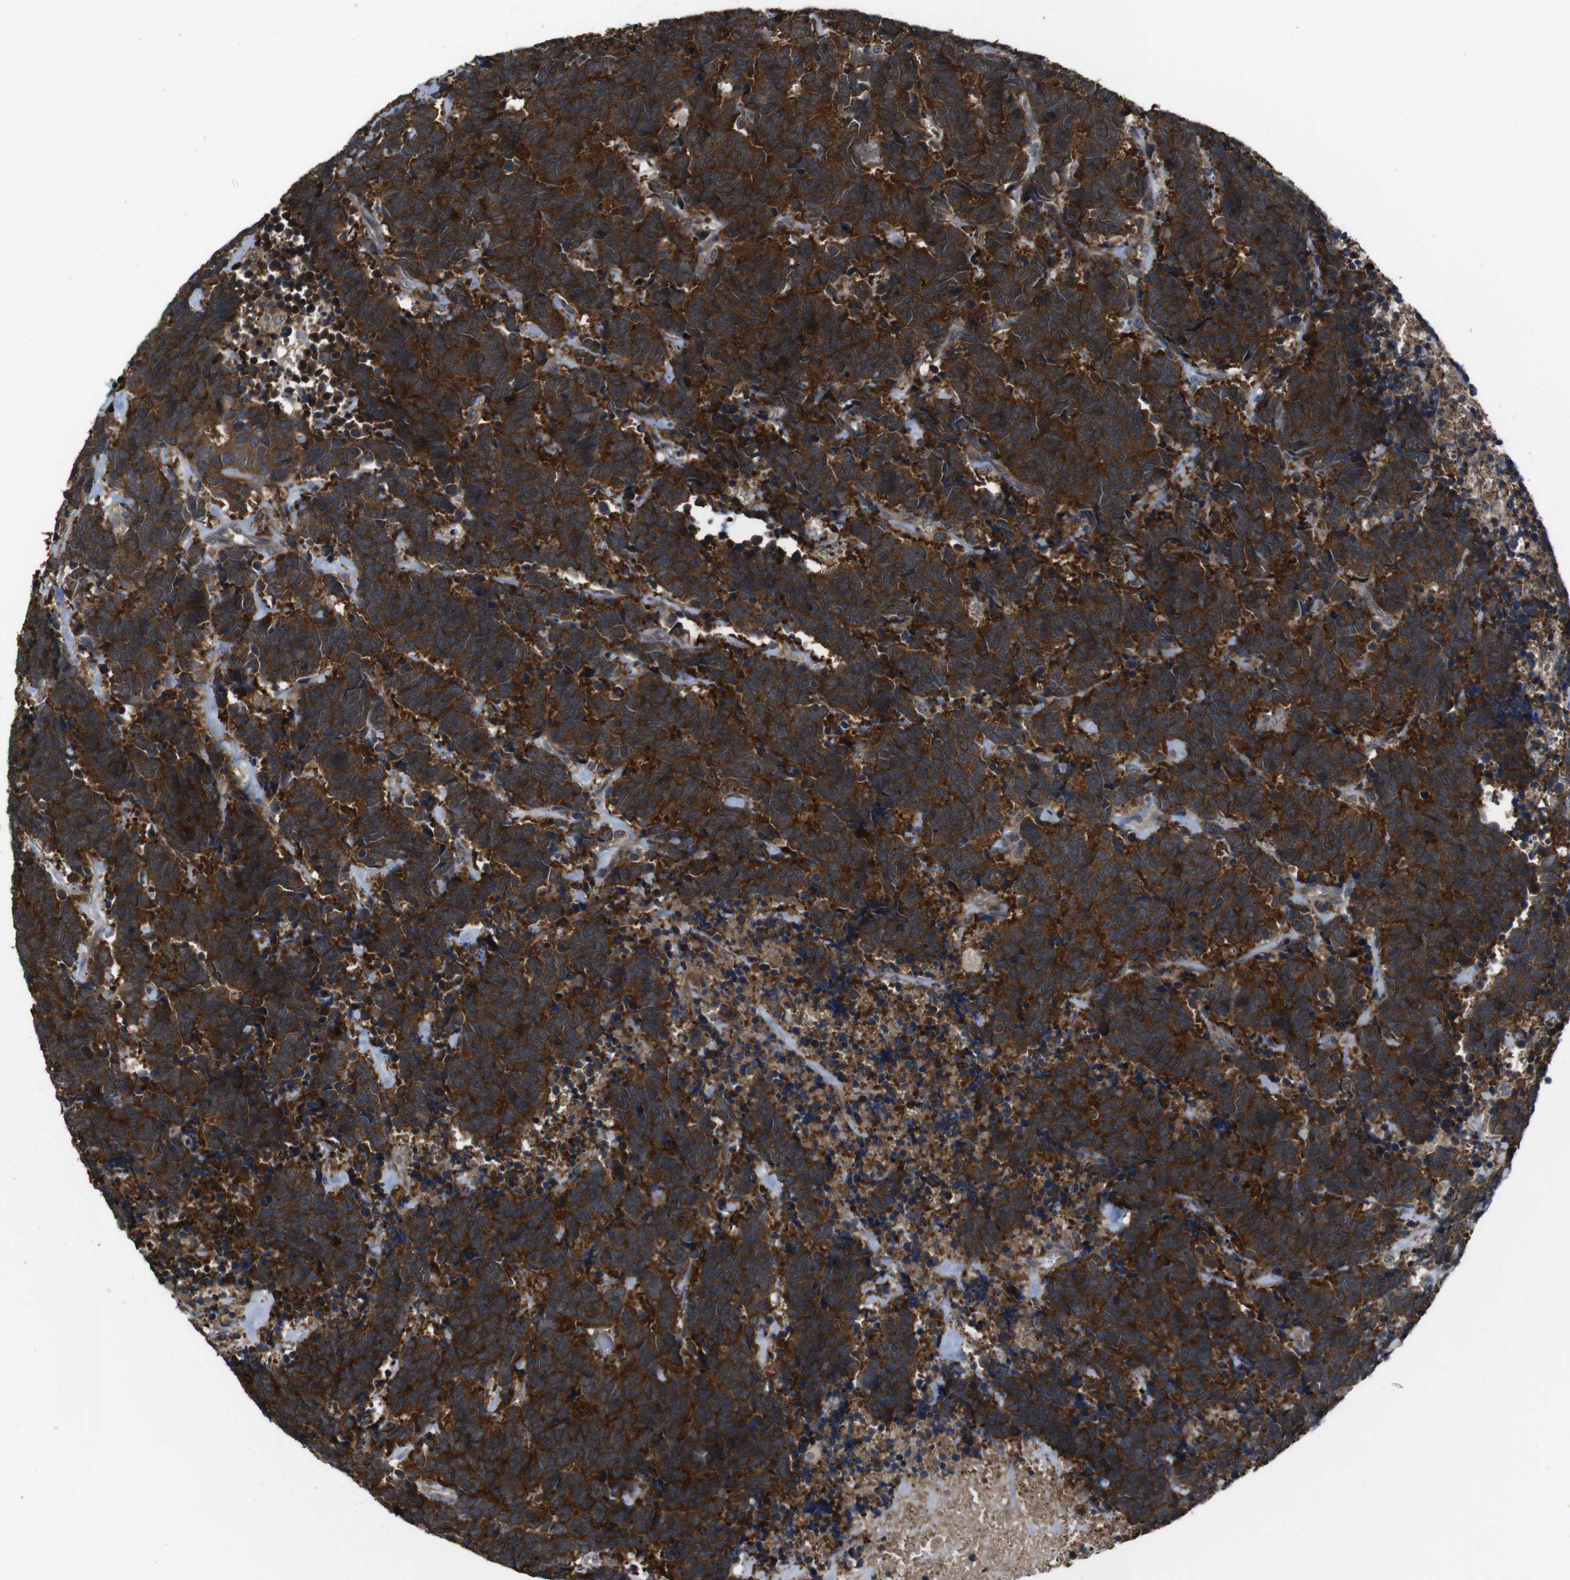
{"staining": {"intensity": "strong", "quantity": ">75%", "location": "cytoplasmic/membranous"}, "tissue": "carcinoid", "cell_type": "Tumor cells", "image_type": "cancer", "snomed": [{"axis": "morphology", "description": "Carcinoma, NOS"}, {"axis": "morphology", "description": "Carcinoid, malignant, NOS"}, {"axis": "topography", "description": "Urinary bladder"}], "caption": "High-power microscopy captured an IHC histopathology image of carcinoid (malignant), revealing strong cytoplasmic/membranous staining in approximately >75% of tumor cells.", "gene": "SLC22A23", "patient": {"sex": "male", "age": 57}}